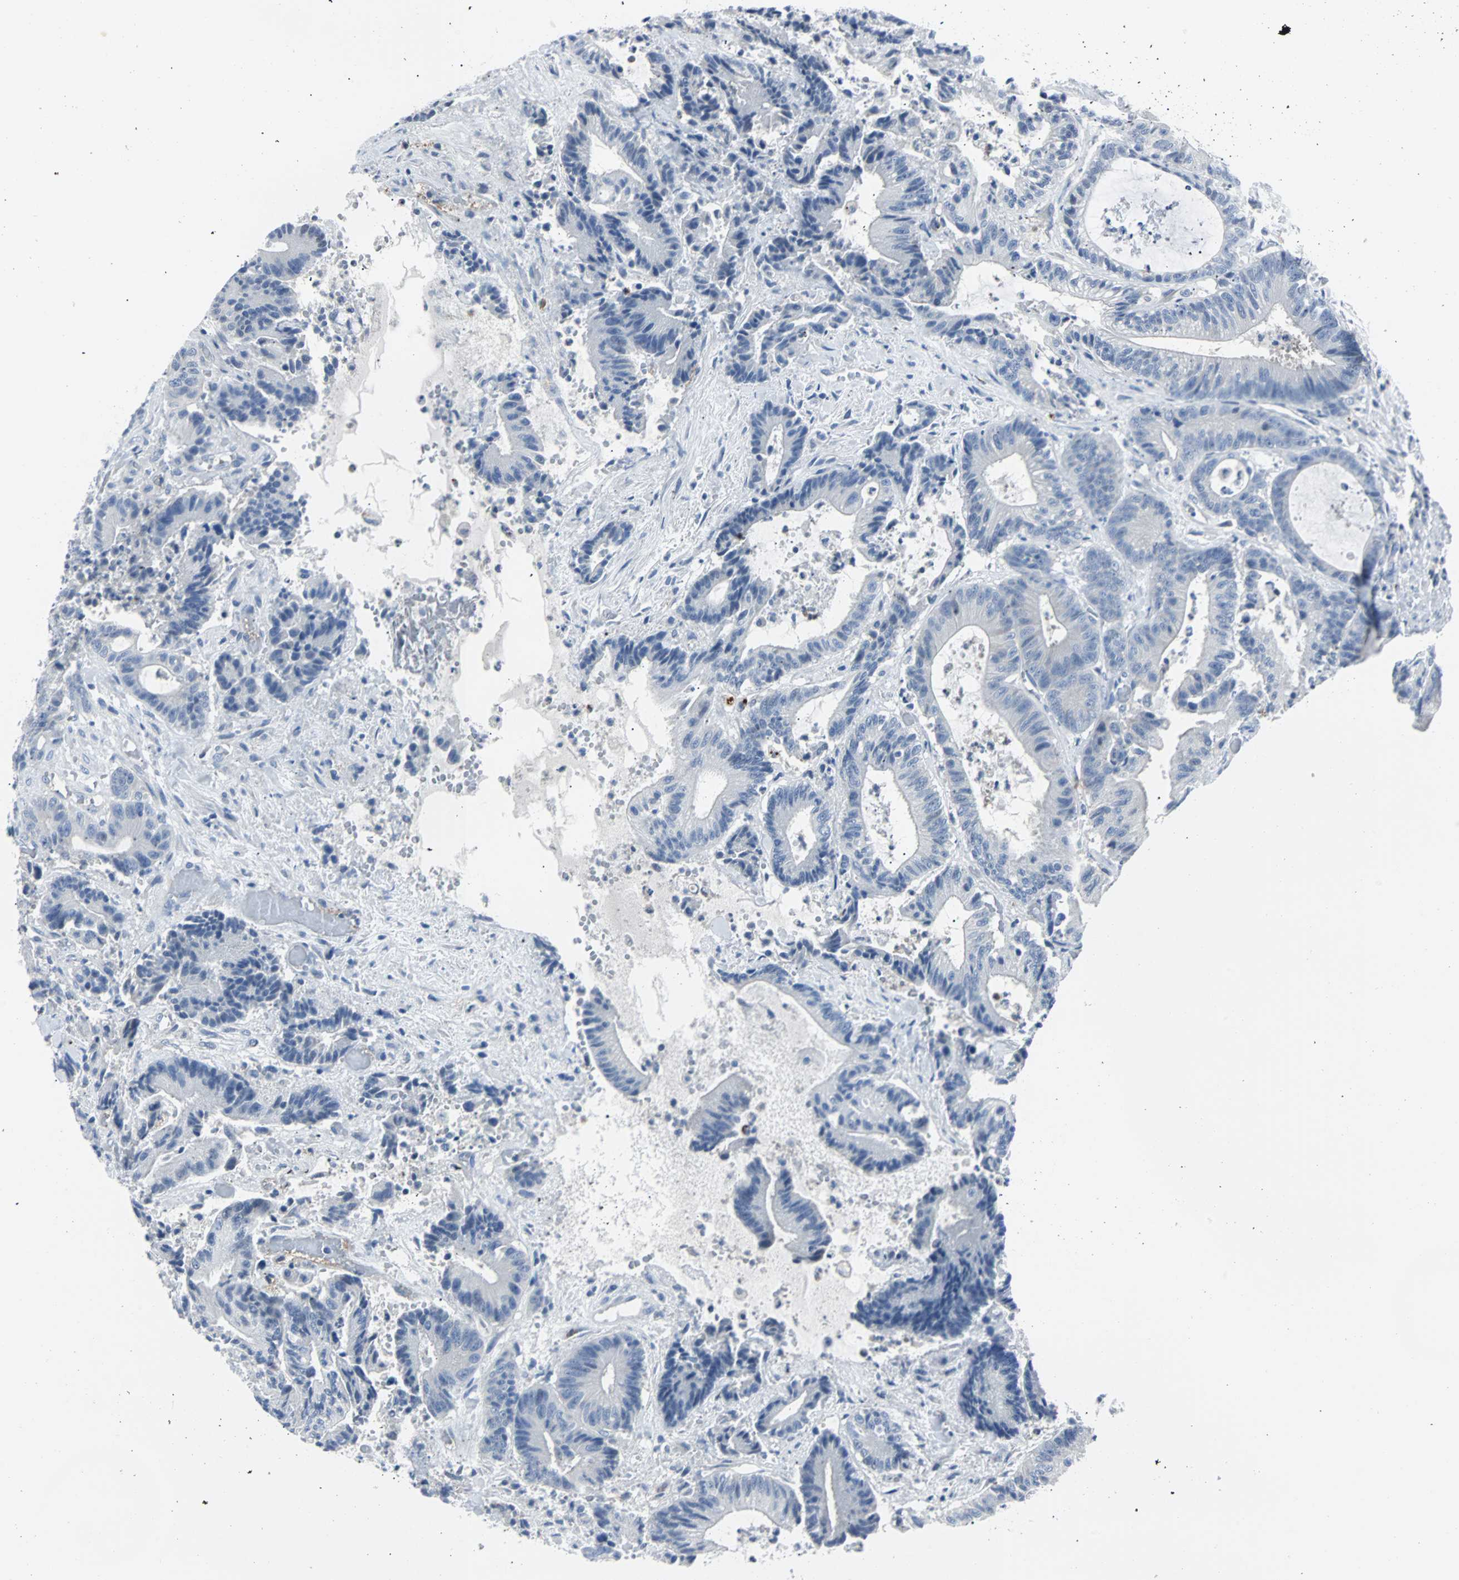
{"staining": {"intensity": "negative", "quantity": "none", "location": "none"}, "tissue": "colorectal cancer", "cell_type": "Tumor cells", "image_type": "cancer", "snomed": [{"axis": "morphology", "description": "Adenocarcinoma, NOS"}, {"axis": "topography", "description": "Colon"}], "caption": "Histopathology image shows no significant protein positivity in tumor cells of colorectal cancer. (DAB immunohistochemistry, high magnification).", "gene": "RASA1", "patient": {"sex": "female", "age": 84}}